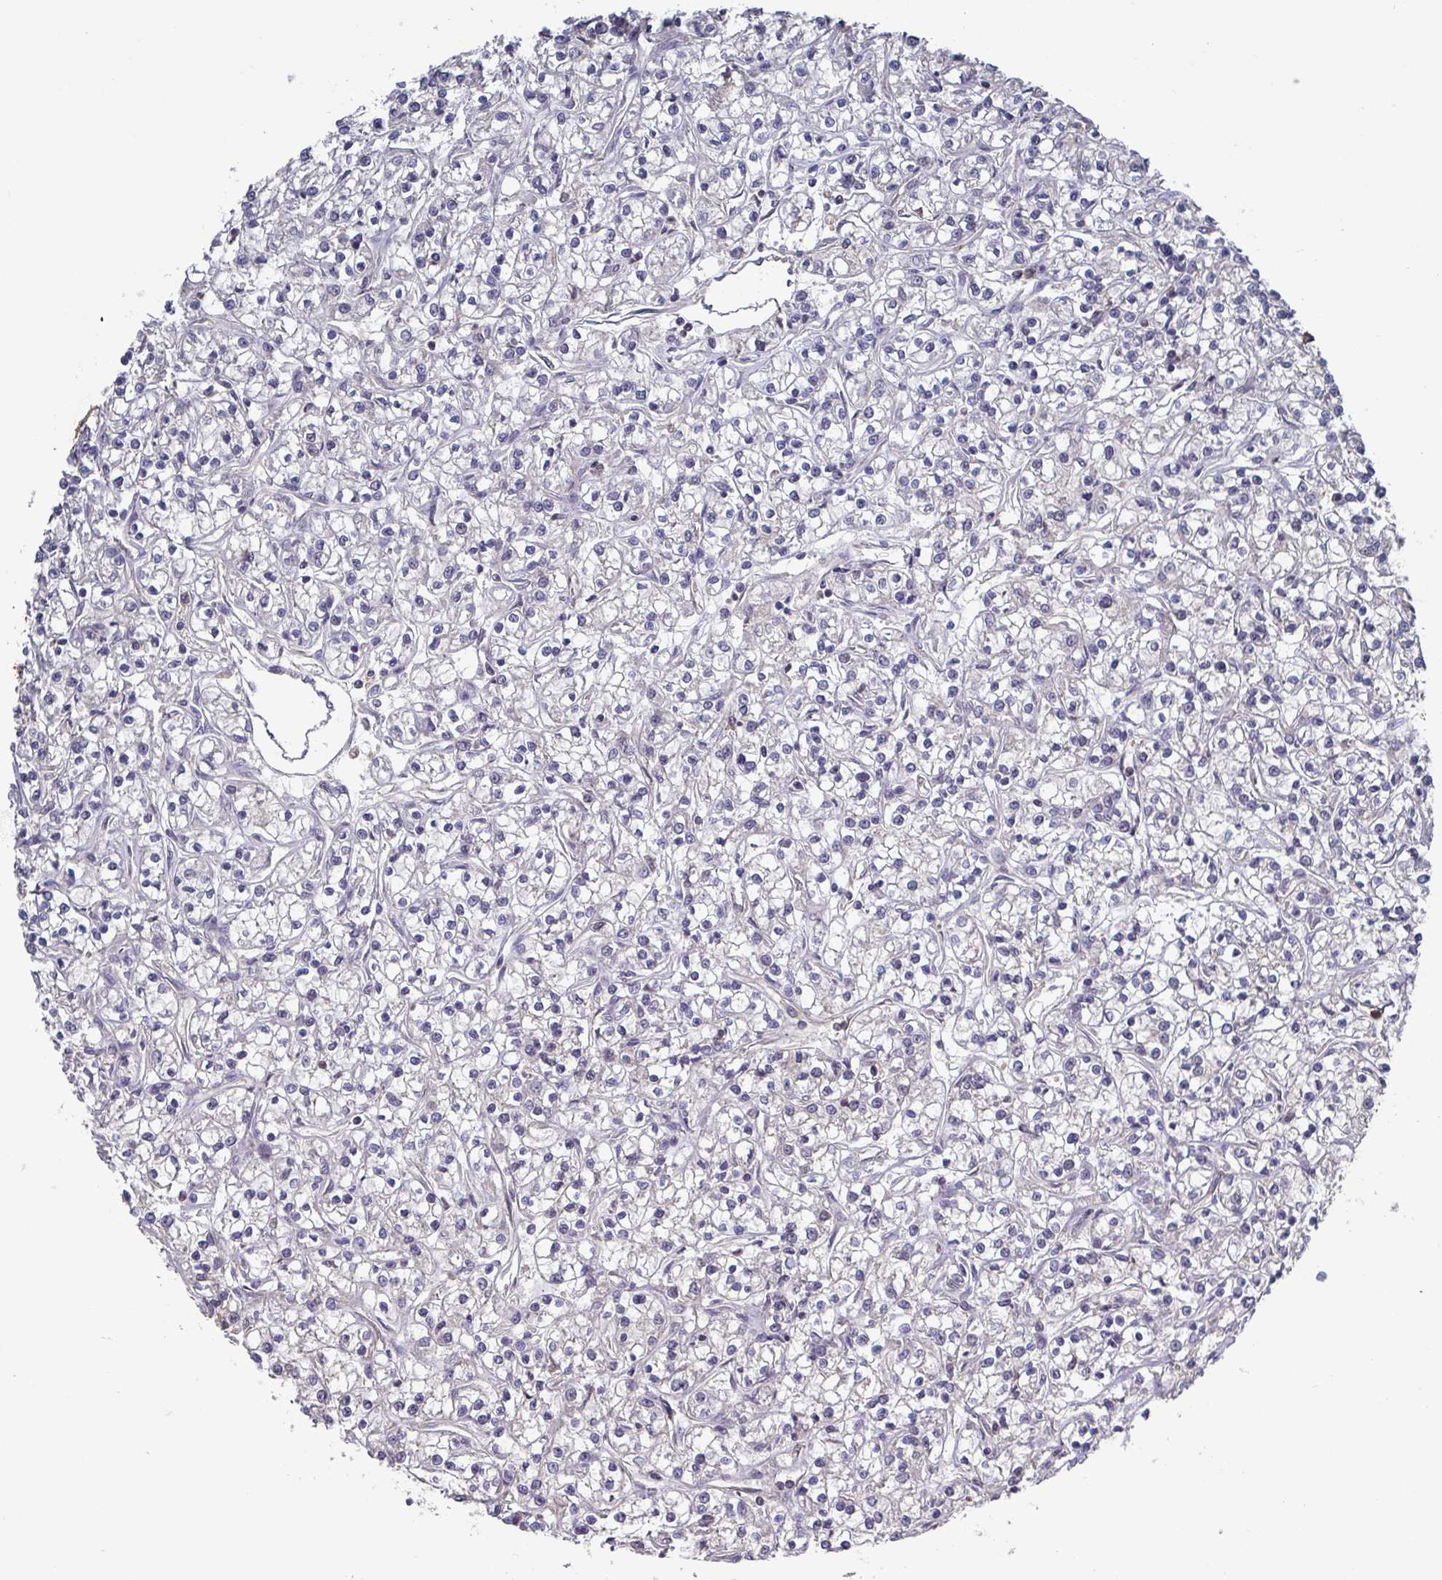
{"staining": {"intensity": "negative", "quantity": "none", "location": "none"}, "tissue": "renal cancer", "cell_type": "Tumor cells", "image_type": "cancer", "snomed": [{"axis": "morphology", "description": "Adenocarcinoma, NOS"}, {"axis": "topography", "description": "Kidney"}], "caption": "A photomicrograph of human renal cancer is negative for staining in tumor cells.", "gene": "PRRX1", "patient": {"sex": "female", "age": 59}}